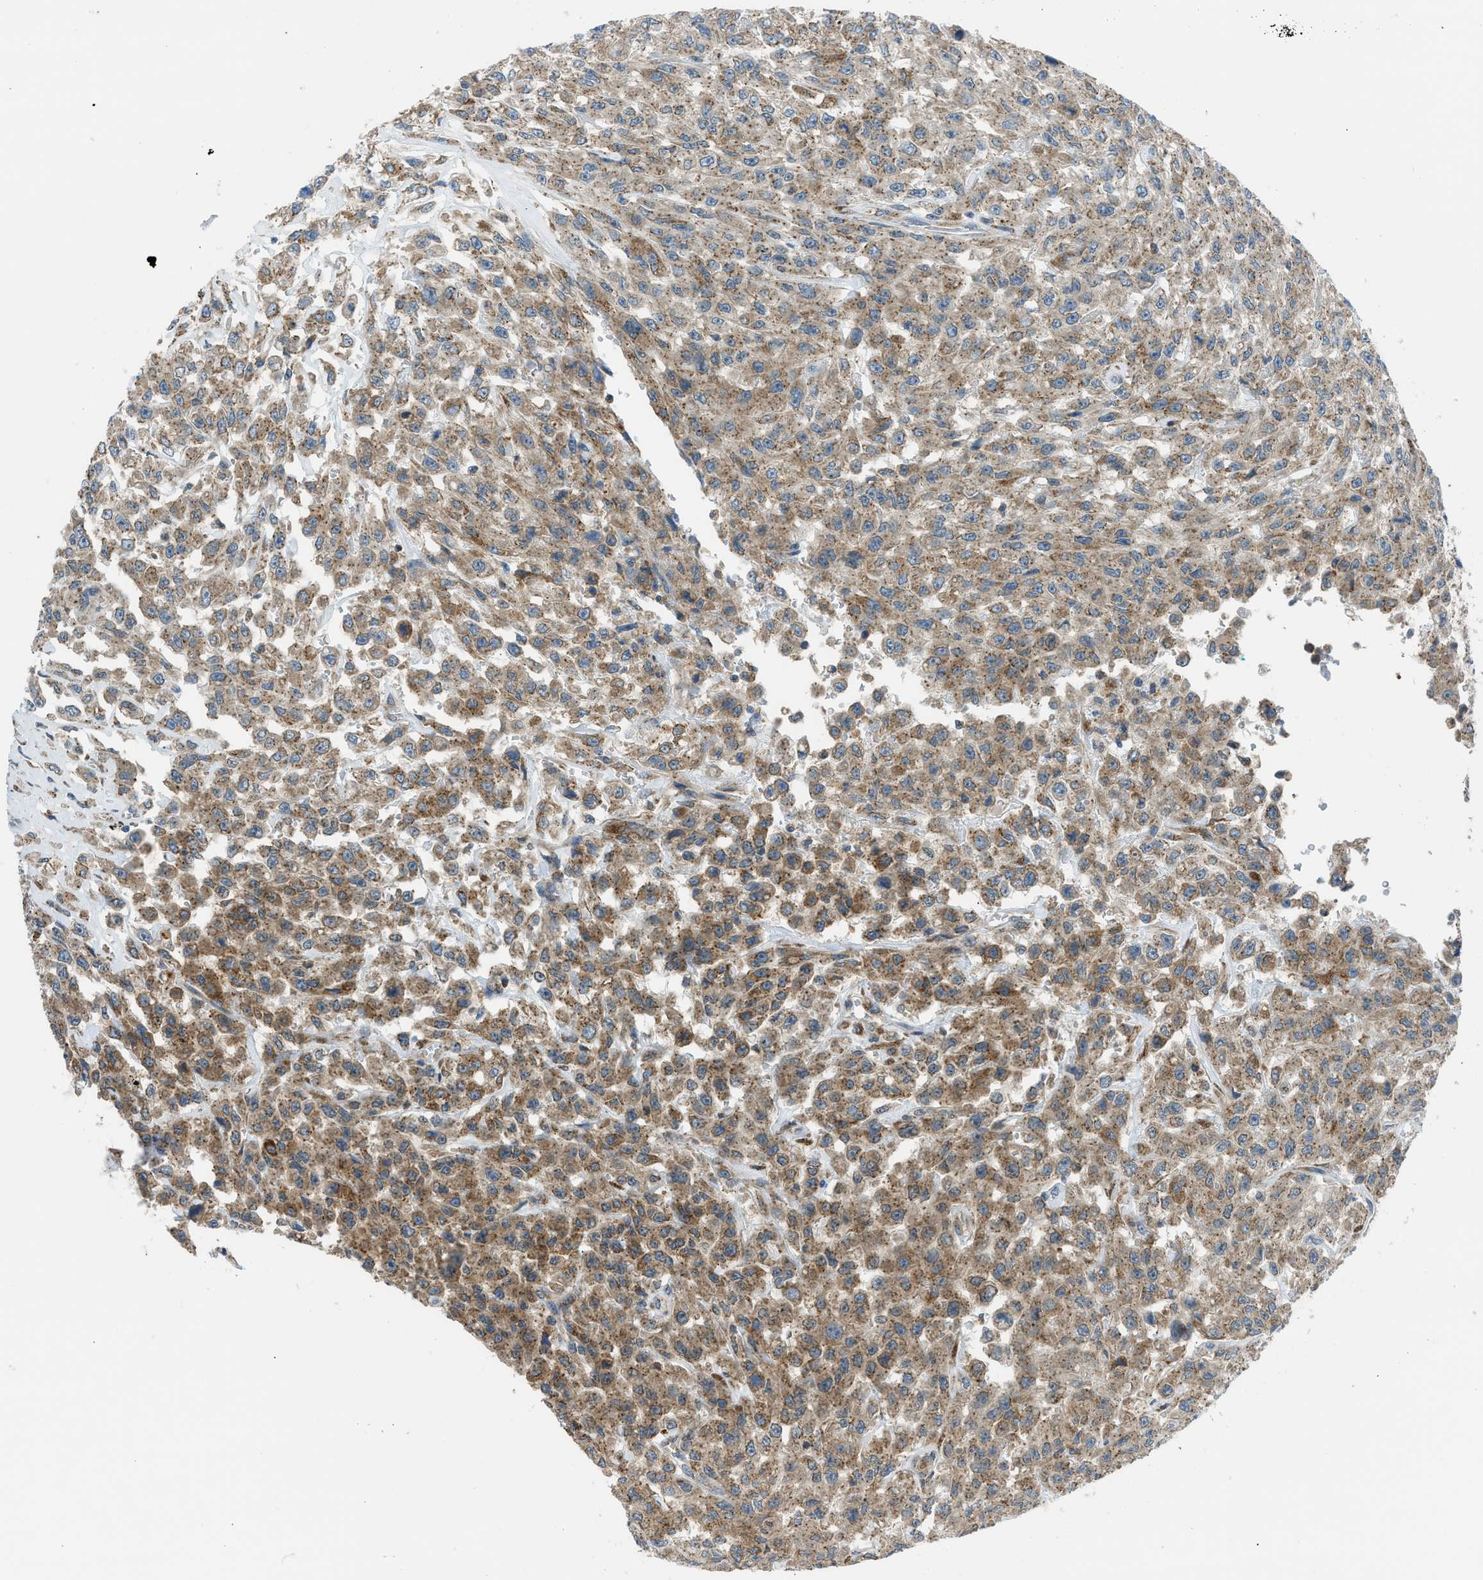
{"staining": {"intensity": "moderate", "quantity": ">75%", "location": "cytoplasmic/membranous"}, "tissue": "urothelial cancer", "cell_type": "Tumor cells", "image_type": "cancer", "snomed": [{"axis": "morphology", "description": "Urothelial carcinoma, High grade"}, {"axis": "topography", "description": "Urinary bladder"}], "caption": "There is medium levels of moderate cytoplasmic/membranous staining in tumor cells of urothelial cancer, as demonstrated by immunohistochemical staining (brown color).", "gene": "EDARADD", "patient": {"sex": "male", "age": 46}}